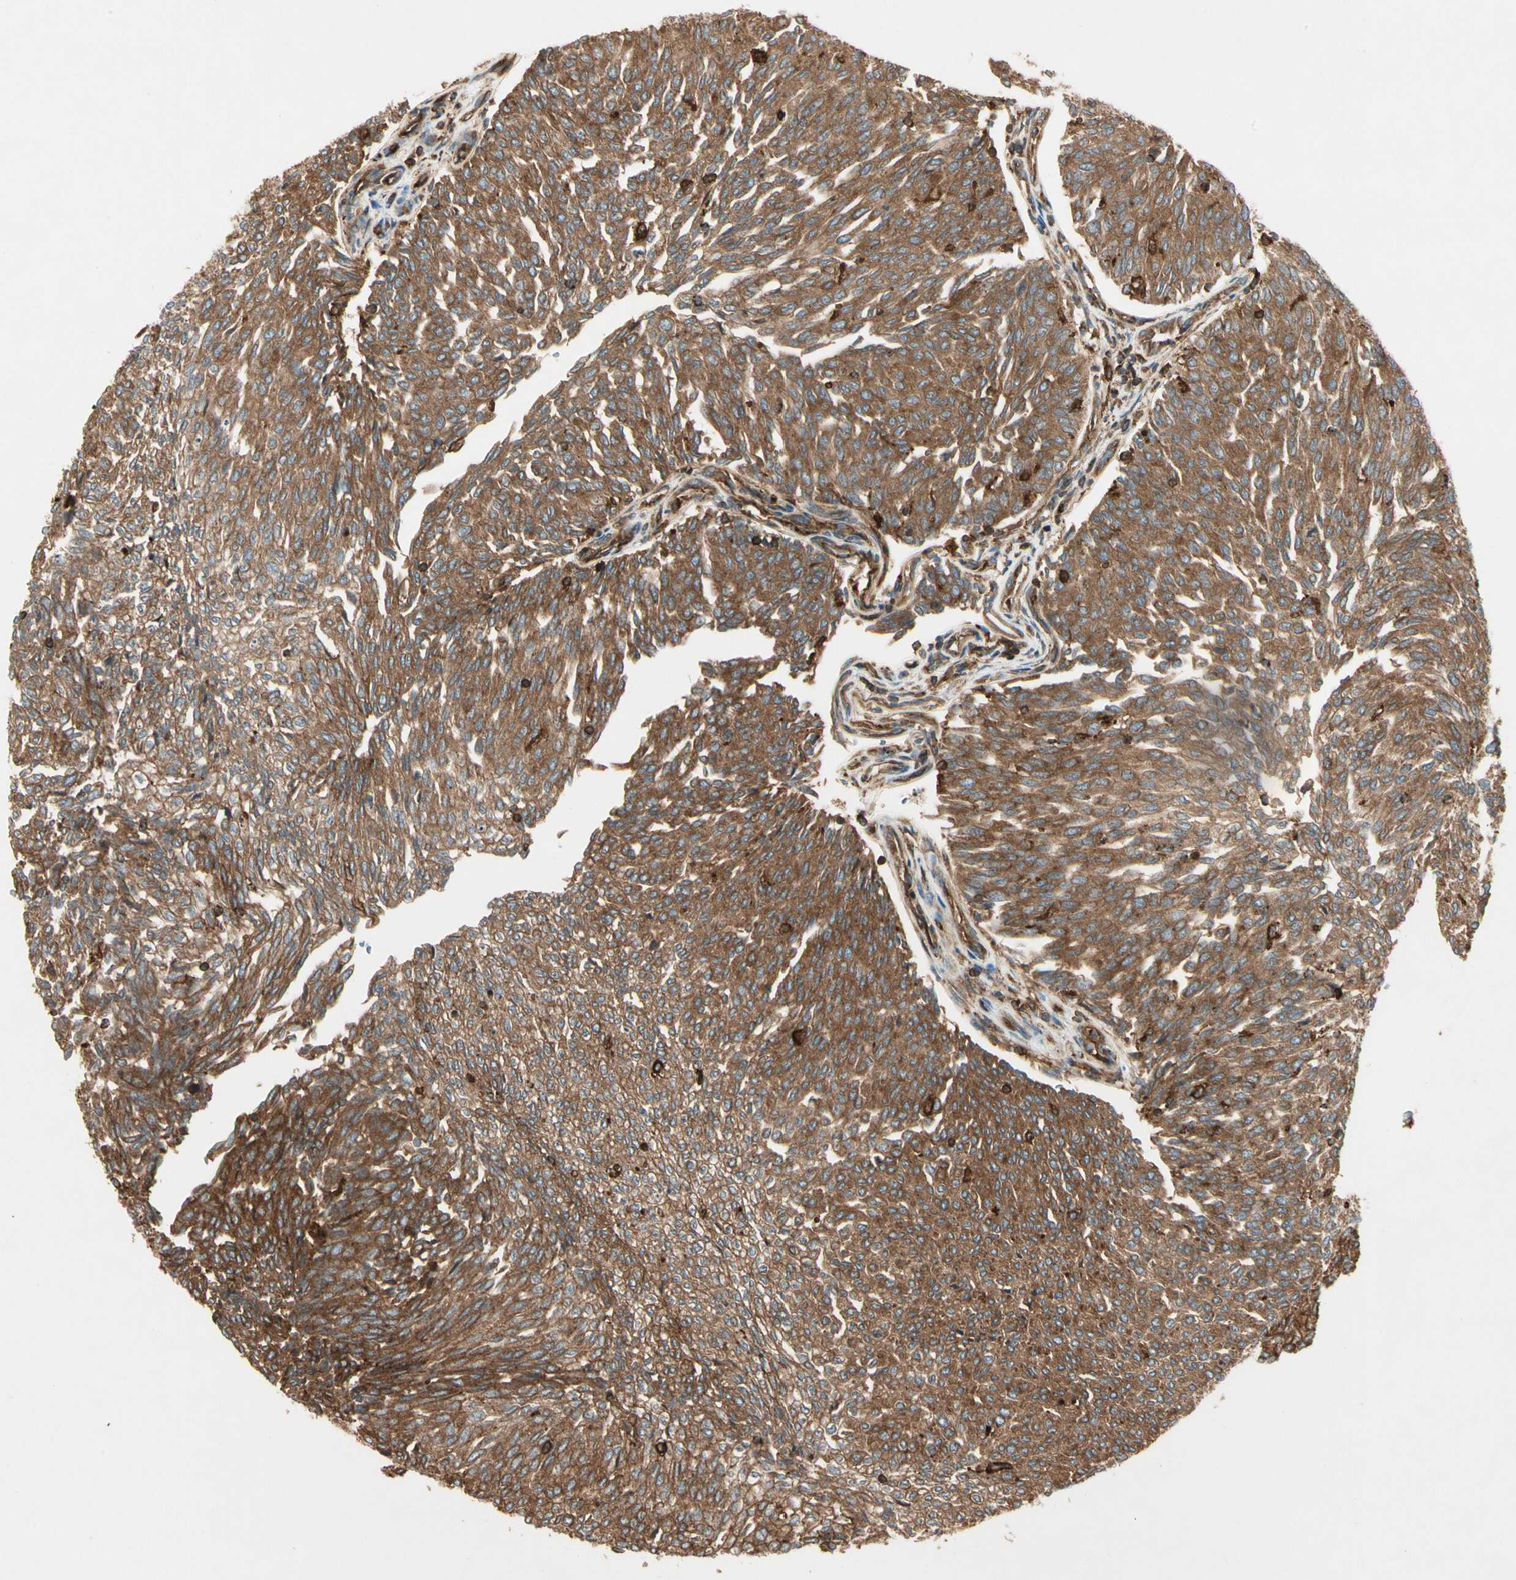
{"staining": {"intensity": "strong", "quantity": ">75%", "location": "cytoplasmic/membranous"}, "tissue": "urothelial cancer", "cell_type": "Tumor cells", "image_type": "cancer", "snomed": [{"axis": "morphology", "description": "Urothelial carcinoma, Low grade"}, {"axis": "topography", "description": "Urinary bladder"}], "caption": "This micrograph exhibits immunohistochemistry staining of low-grade urothelial carcinoma, with high strong cytoplasmic/membranous expression in about >75% of tumor cells.", "gene": "ARPC2", "patient": {"sex": "female", "age": 79}}